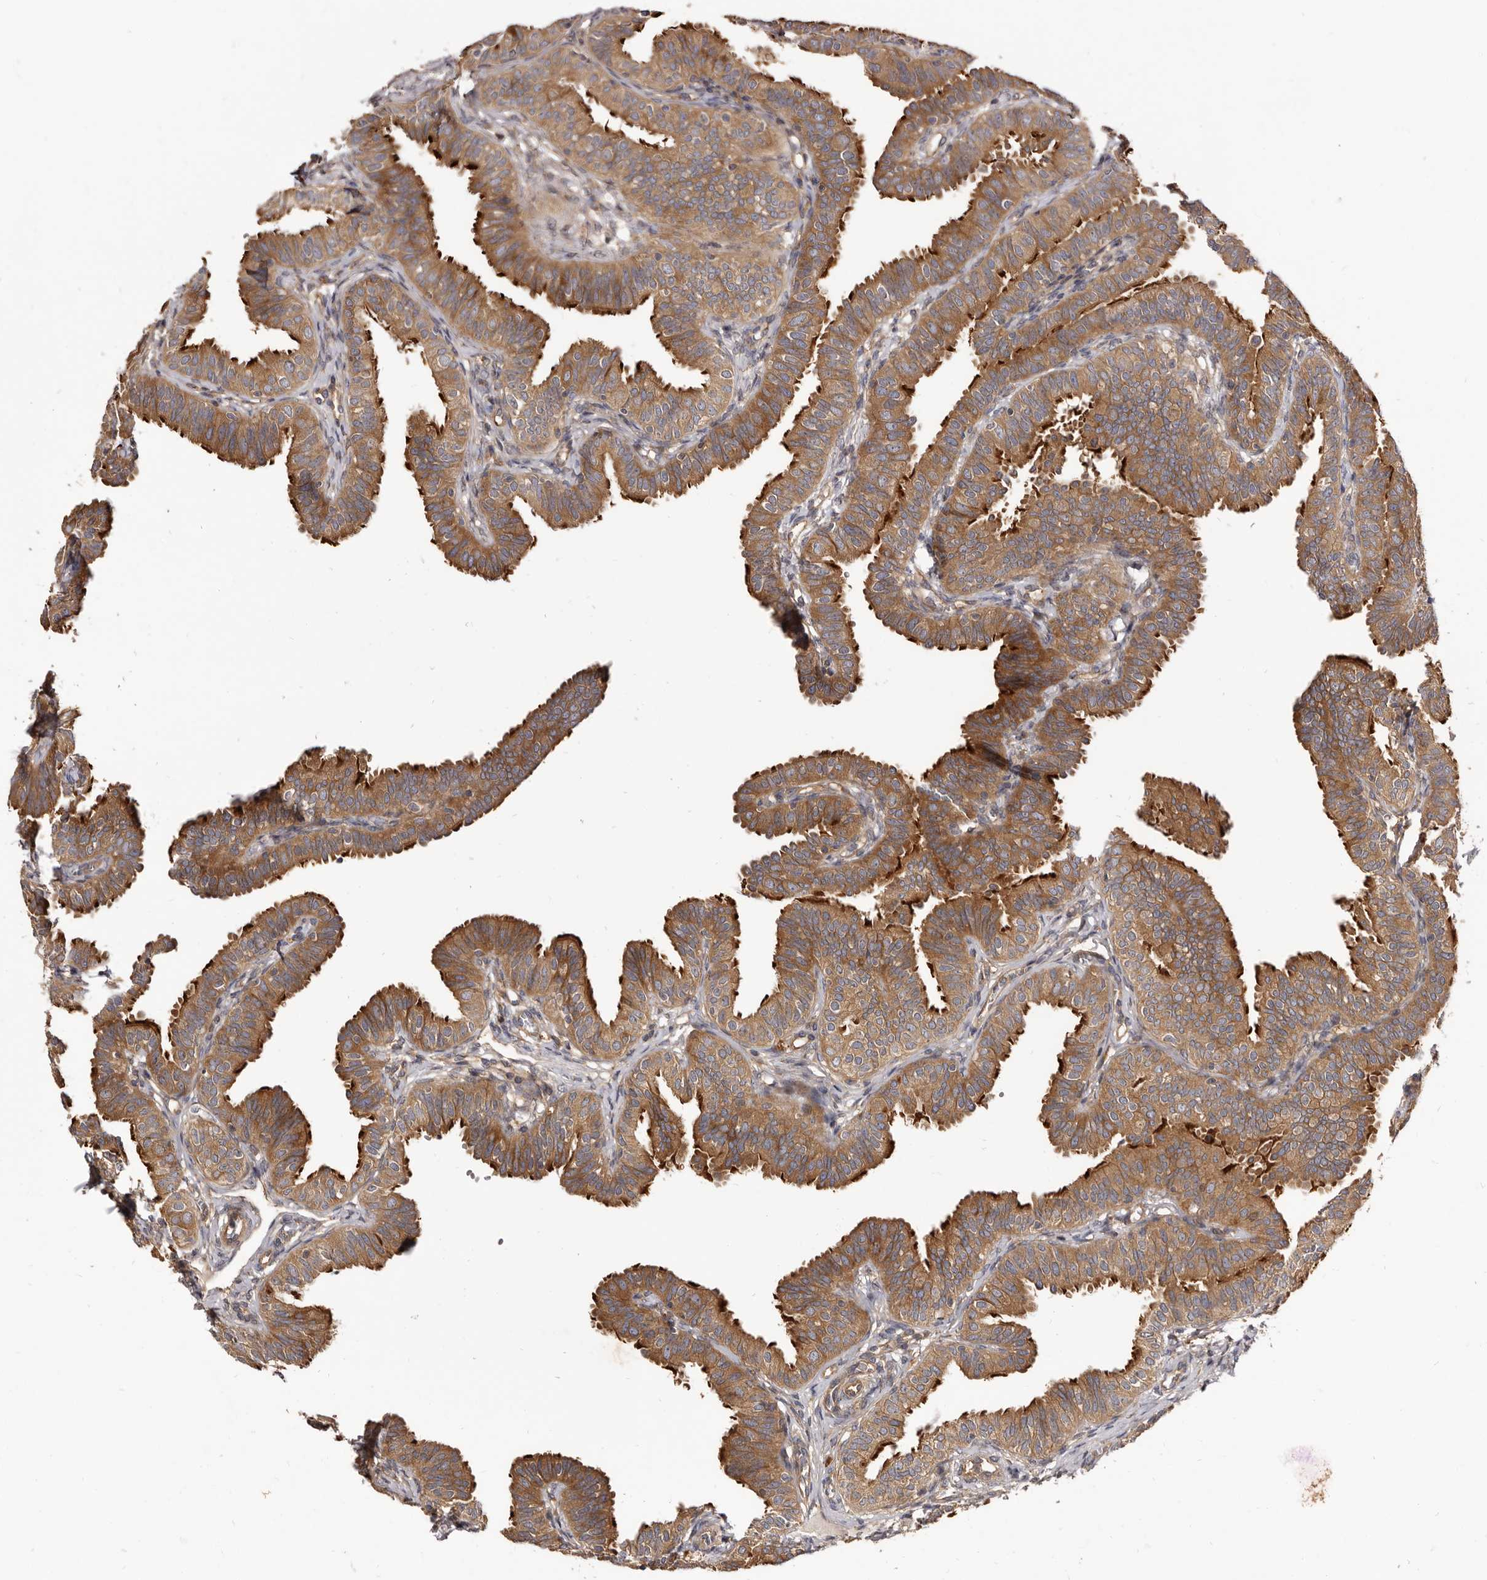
{"staining": {"intensity": "strong", "quantity": ">75%", "location": "cytoplasmic/membranous"}, "tissue": "fallopian tube", "cell_type": "Glandular cells", "image_type": "normal", "snomed": [{"axis": "morphology", "description": "Normal tissue, NOS"}, {"axis": "topography", "description": "Fallopian tube"}], "caption": "A high amount of strong cytoplasmic/membranous expression is seen in about >75% of glandular cells in benign fallopian tube.", "gene": "ADAMTS20", "patient": {"sex": "female", "age": 35}}